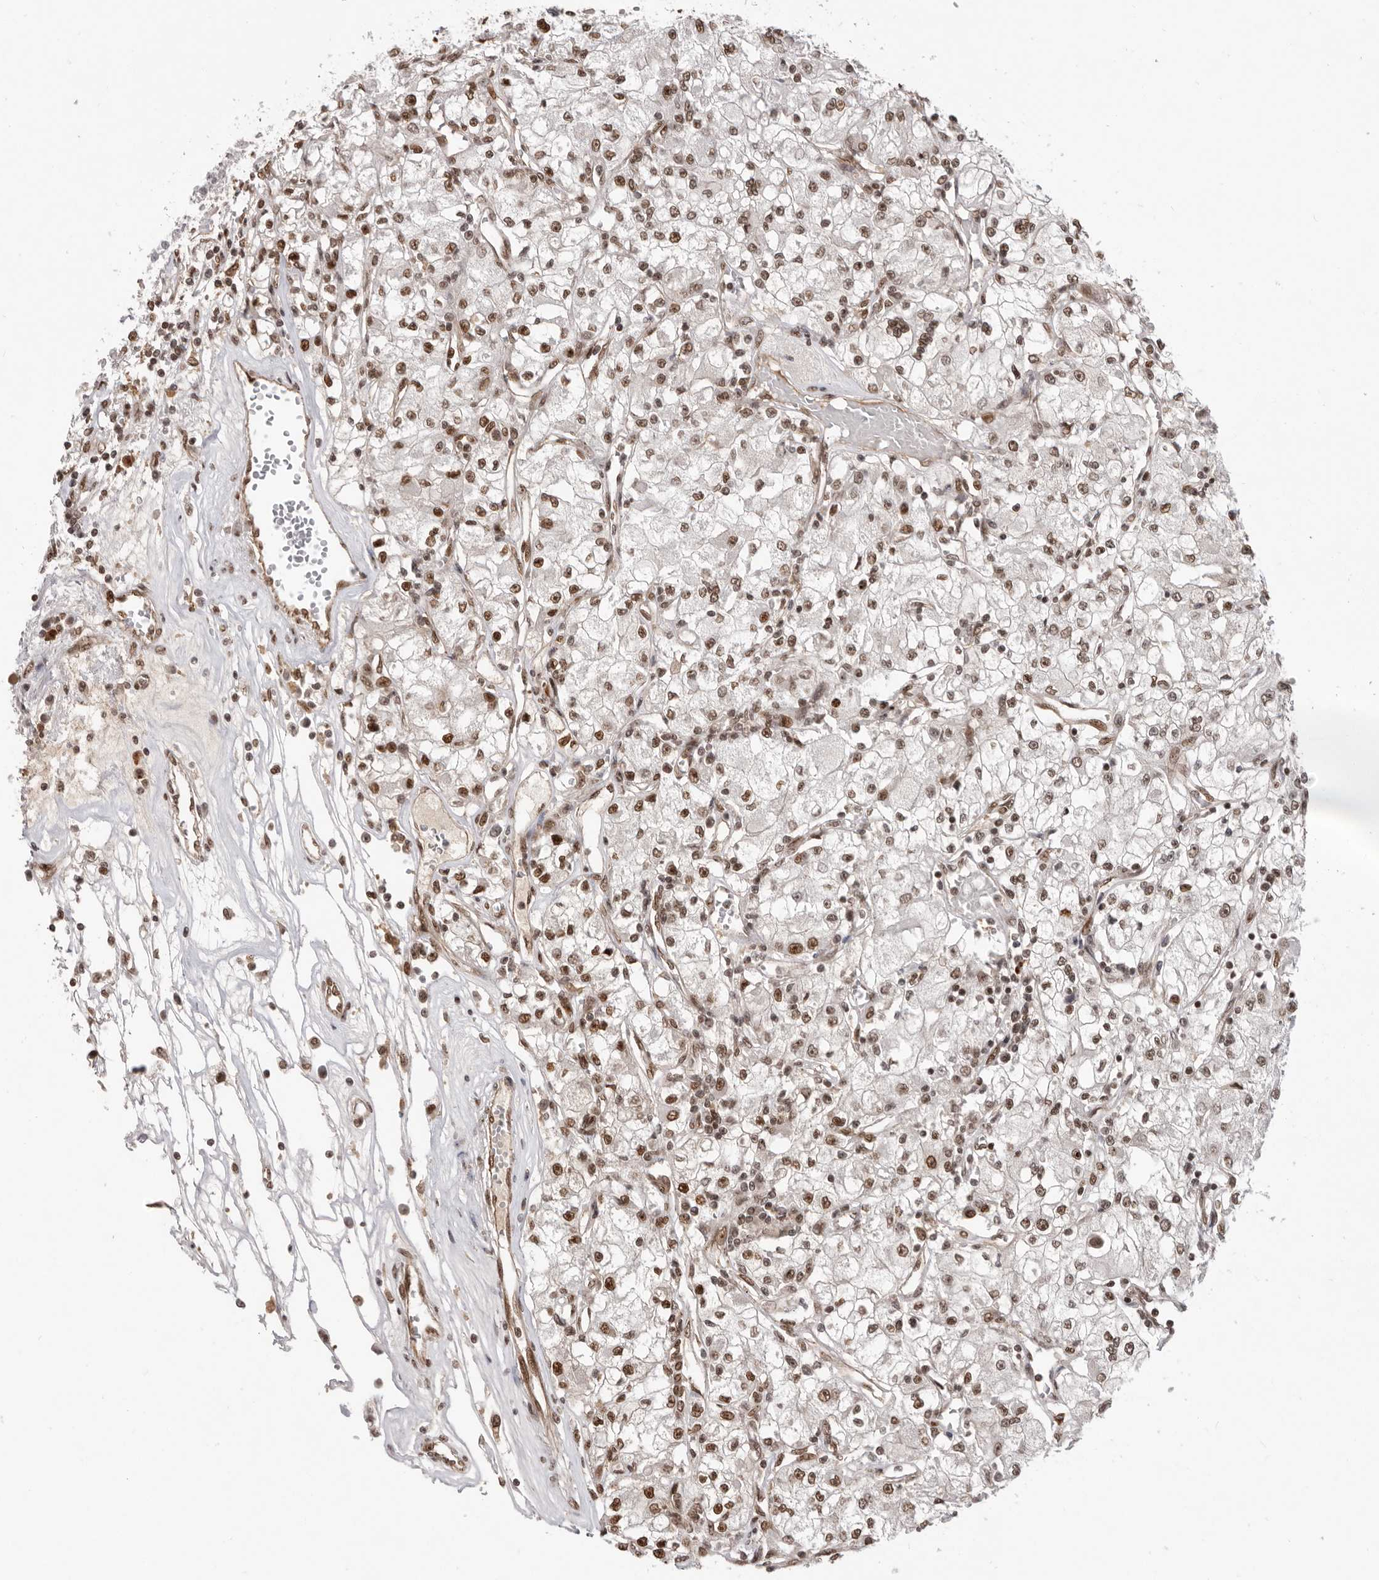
{"staining": {"intensity": "moderate", "quantity": ">75%", "location": "nuclear"}, "tissue": "renal cancer", "cell_type": "Tumor cells", "image_type": "cancer", "snomed": [{"axis": "morphology", "description": "Adenocarcinoma, NOS"}, {"axis": "topography", "description": "Kidney"}], "caption": "Protein expression analysis of human renal cancer reveals moderate nuclear expression in approximately >75% of tumor cells.", "gene": "CHTOP", "patient": {"sex": "female", "age": 59}}